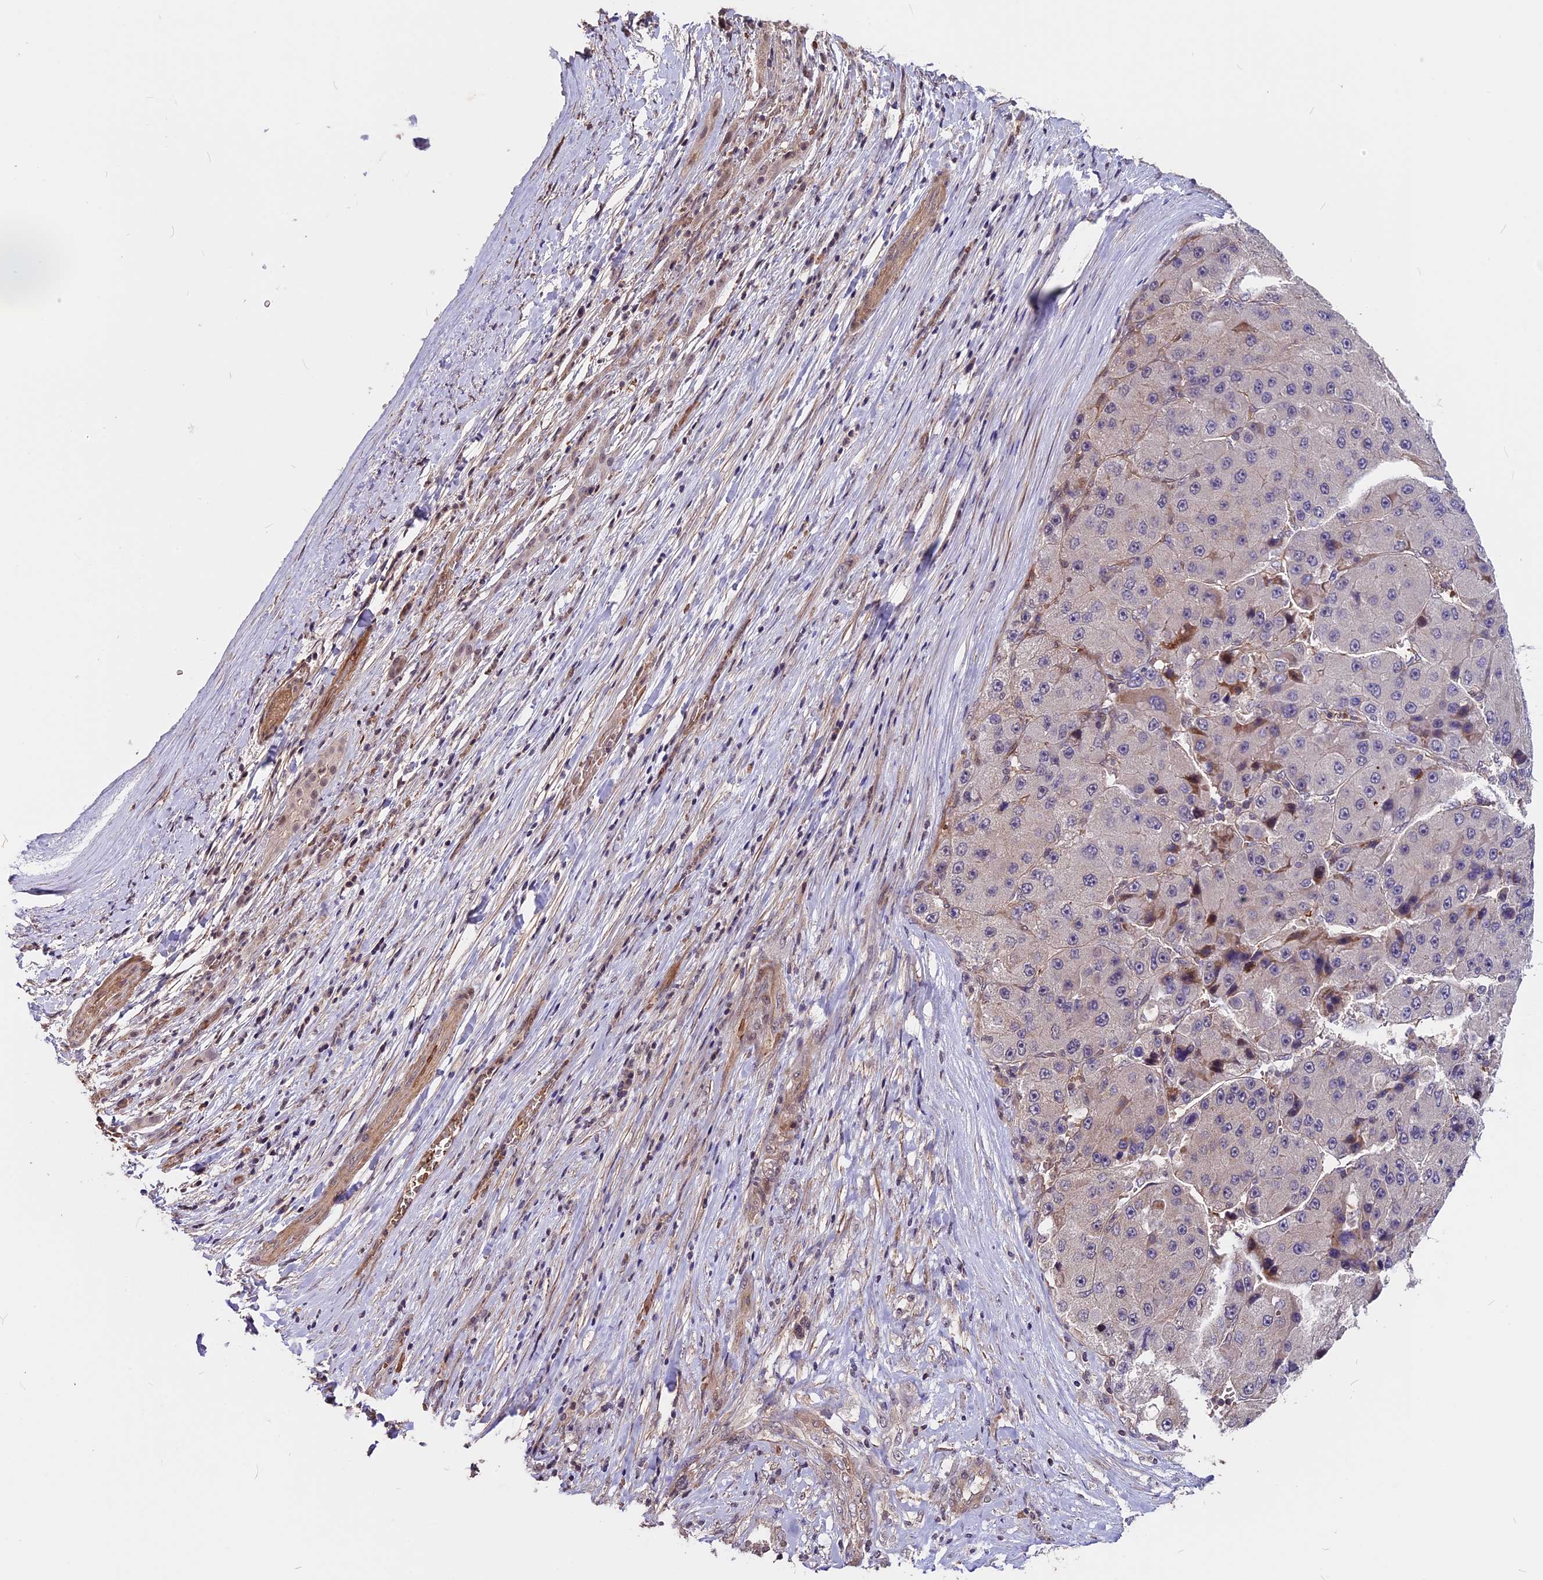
{"staining": {"intensity": "negative", "quantity": "none", "location": "none"}, "tissue": "liver cancer", "cell_type": "Tumor cells", "image_type": "cancer", "snomed": [{"axis": "morphology", "description": "Carcinoma, Hepatocellular, NOS"}, {"axis": "topography", "description": "Liver"}], "caption": "Tumor cells show no significant protein staining in hepatocellular carcinoma (liver).", "gene": "ZC3H10", "patient": {"sex": "female", "age": 73}}